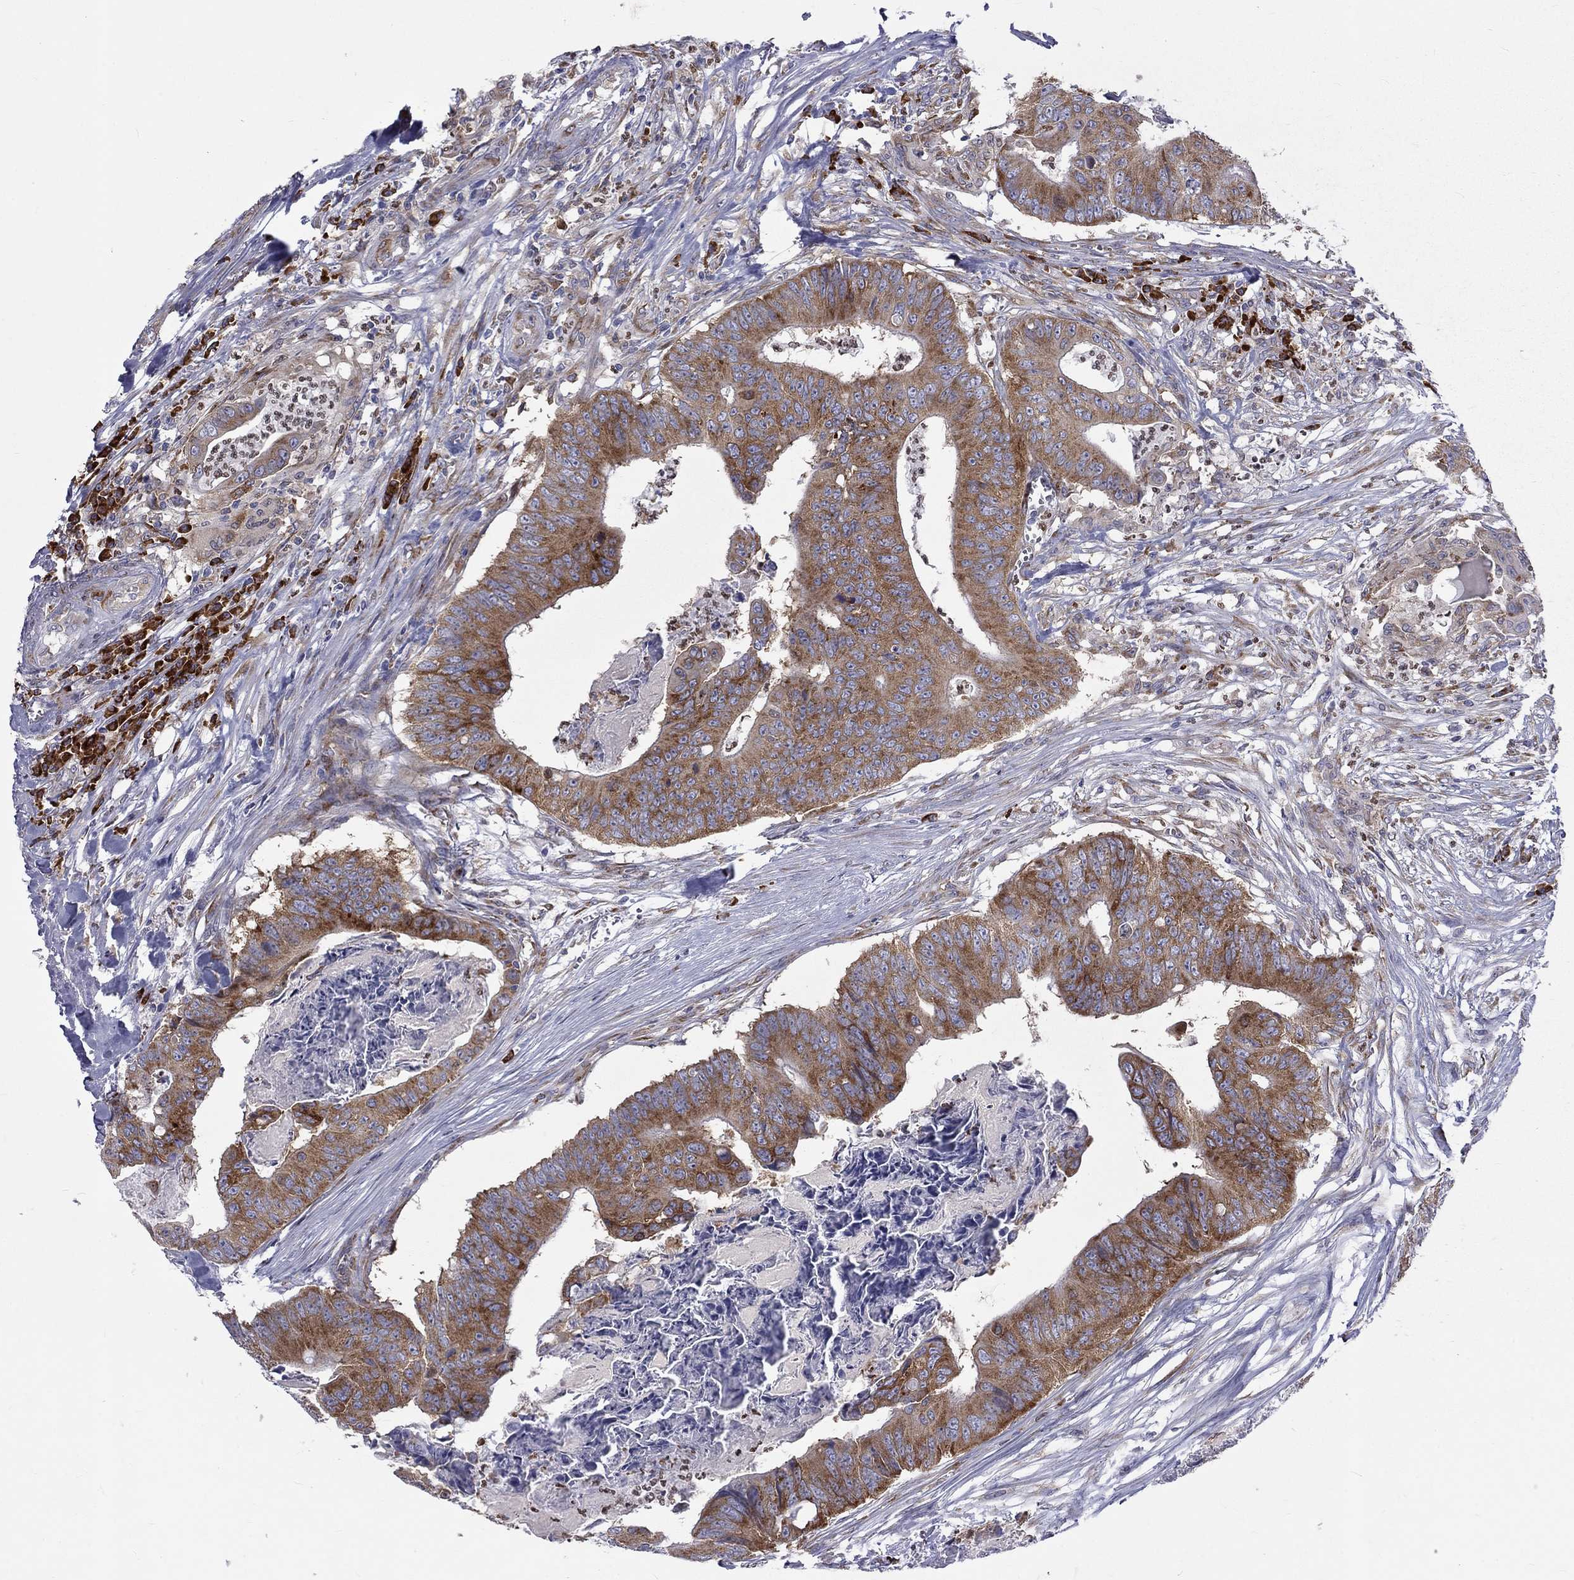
{"staining": {"intensity": "strong", "quantity": ">75%", "location": "cytoplasmic/membranous"}, "tissue": "colorectal cancer", "cell_type": "Tumor cells", "image_type": "cancer", "snomed": [{"axis": "morphology", "description": "Adenocarcinoma, NOS"}, {"axis": "topography", "description": "Colon"}], "caption": "A high-resolution photomicrograph shows IHC staining of colorectal cancer (adenocarcinoma), which demonstrates strong cytoplasmic/membranous expression in about >75% of tumor cells.", "gene": "PABPC4", "patient": {"sex": "male", "age": 84}}